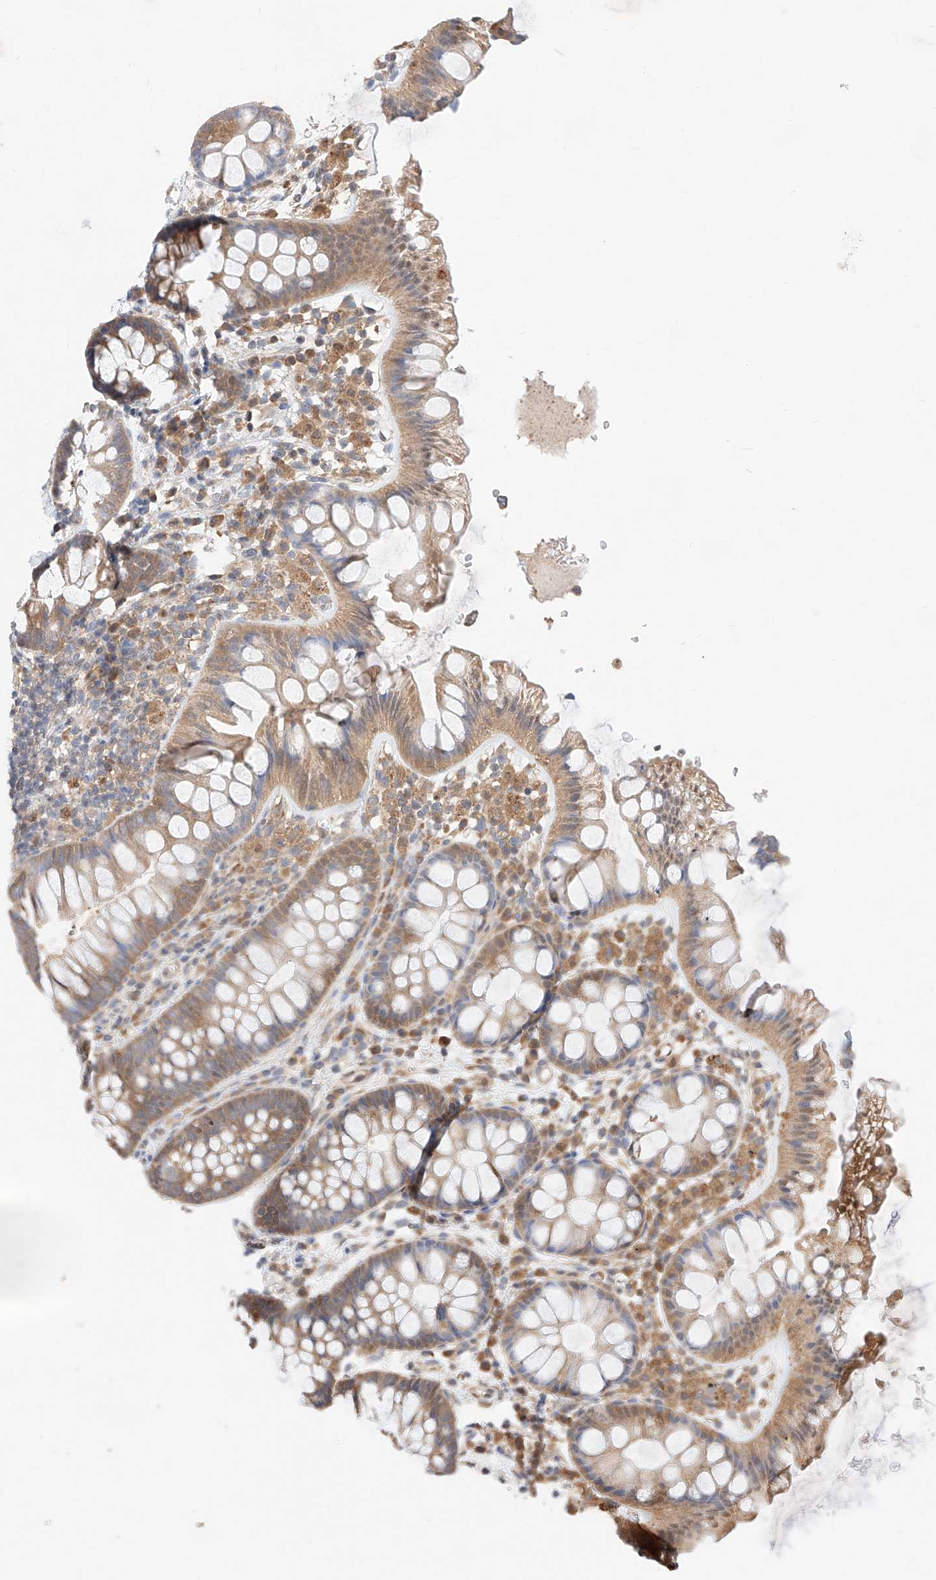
{"staining": {"intensity": "moderate", "quantity": ">75%", "location": "cytoplasmic/membranous"}, "tissue": "colon", "cell_type": "Glandular cells", "image_type": "normal", "snomed": [{"axis": "morphology", "description": "Normal tissue, NOS"}, {"axis": "topography", "description": "Colon"}], "caption": "The micrograph displays immunohistochemical staining of unremarkable colon. There is moderate cytoplasmic/membranous staining is present in about >75% of glandular cells. (DAB (3,3'-diaminobenzidine) = brown stain, brightfield microscopy at high magnification).", "gene": "ZSCAN4", "patient": {"sex": "female", "age": 62}}